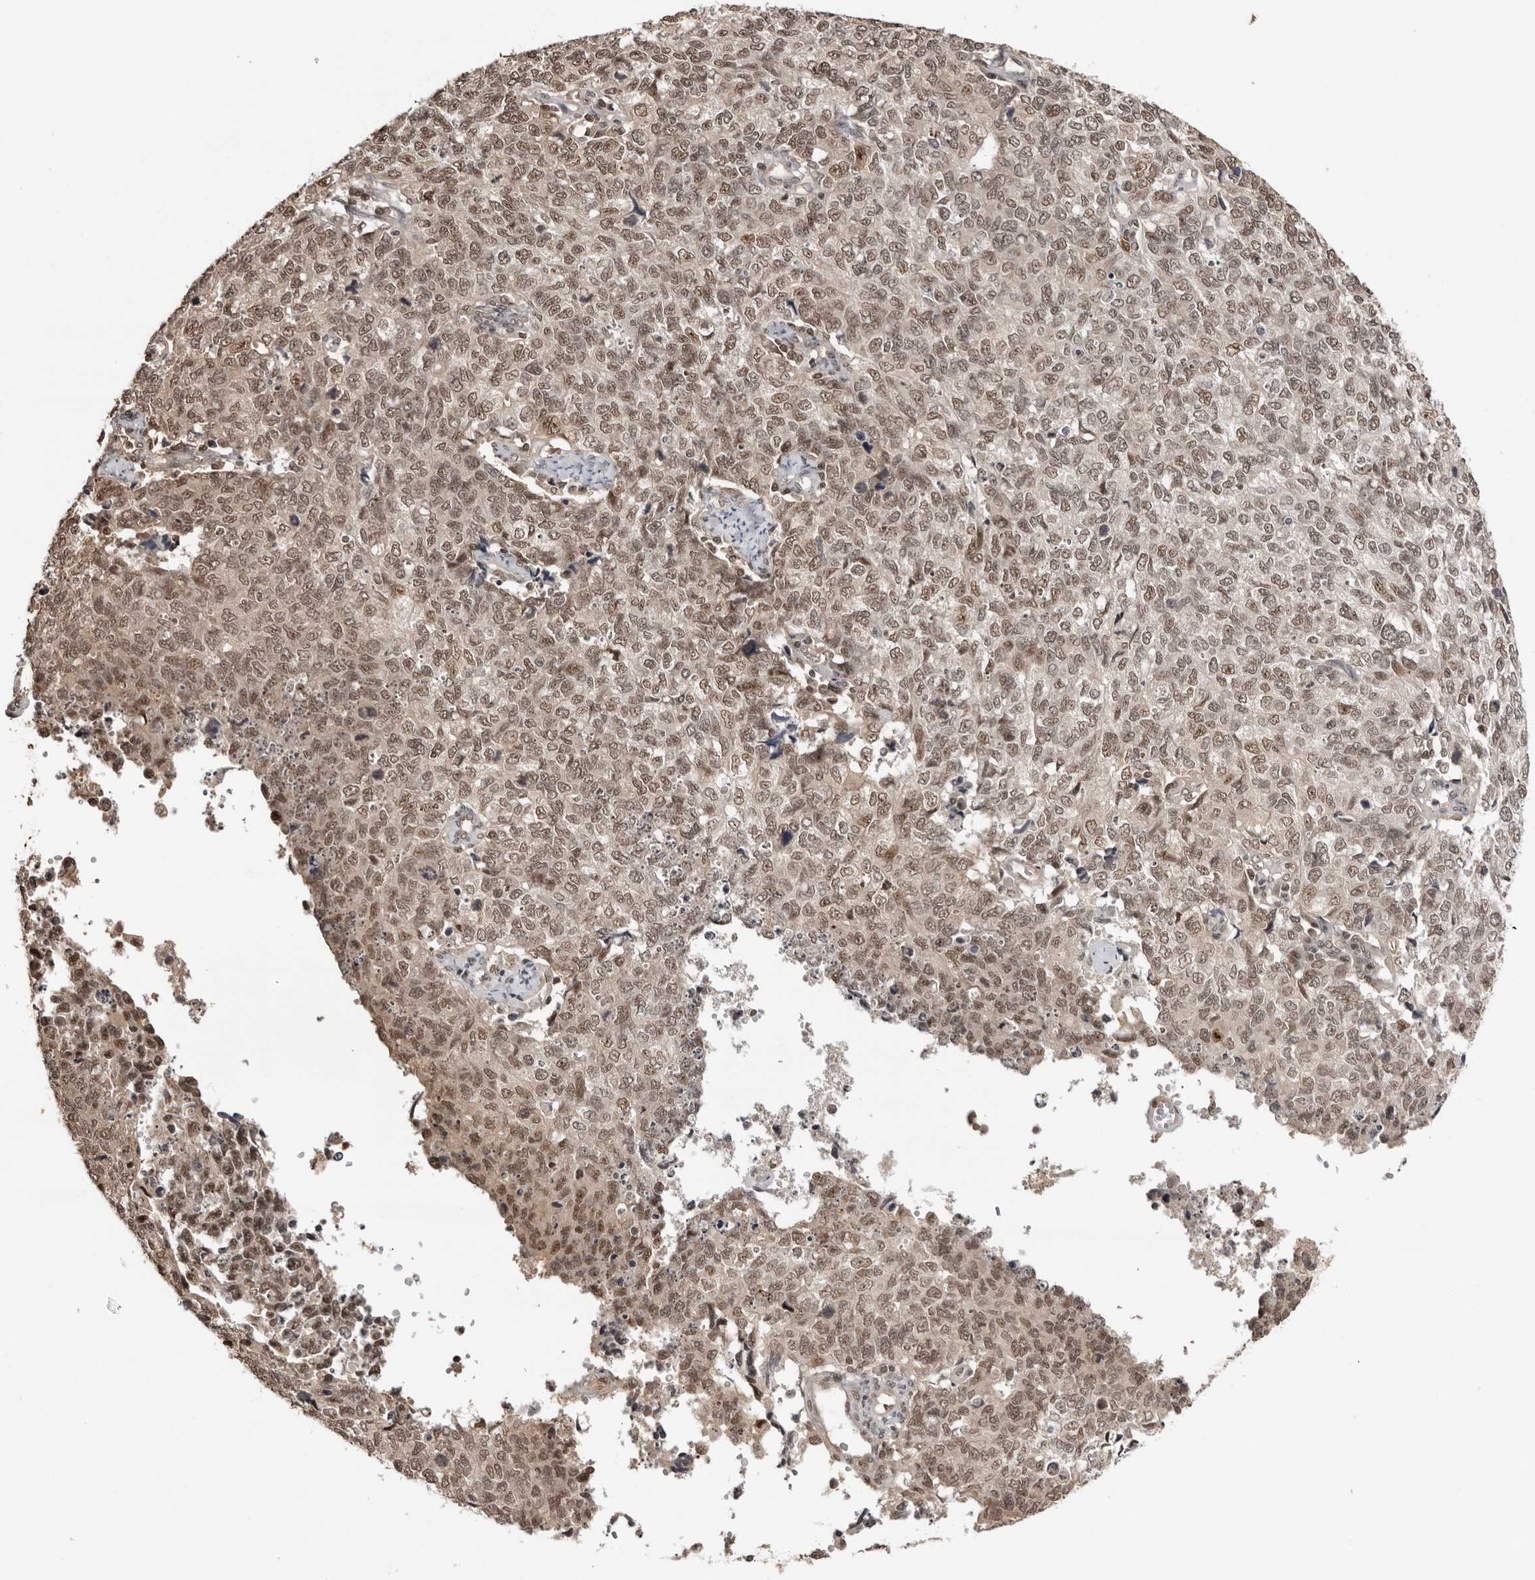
{"staining": {"intensity": "weak", "quantity": ">75%", "location": "nuclear"}, "tissue": "cervical cancer", "cell_type": "Tumor cells", "image_type": "cancer", "snomed": [{"axis": "morphology", "description": "Squamous cell carcinoma, NOS"}, {"axis": "topography", "description": "Cervix"}], "caption": "IHC staining of cervical cancer (squamous cell carcinoma), which displays low levels of weak nuclear positivity in about >75% of tumor cells indicating weak nuclear protein staining. The staining was performed using DAB (brown) for protein detection and nuclei were counterstained in hematoxylin (blue).", "gene": "SDE2", "patient": {"sex": "female", "age": 63}}